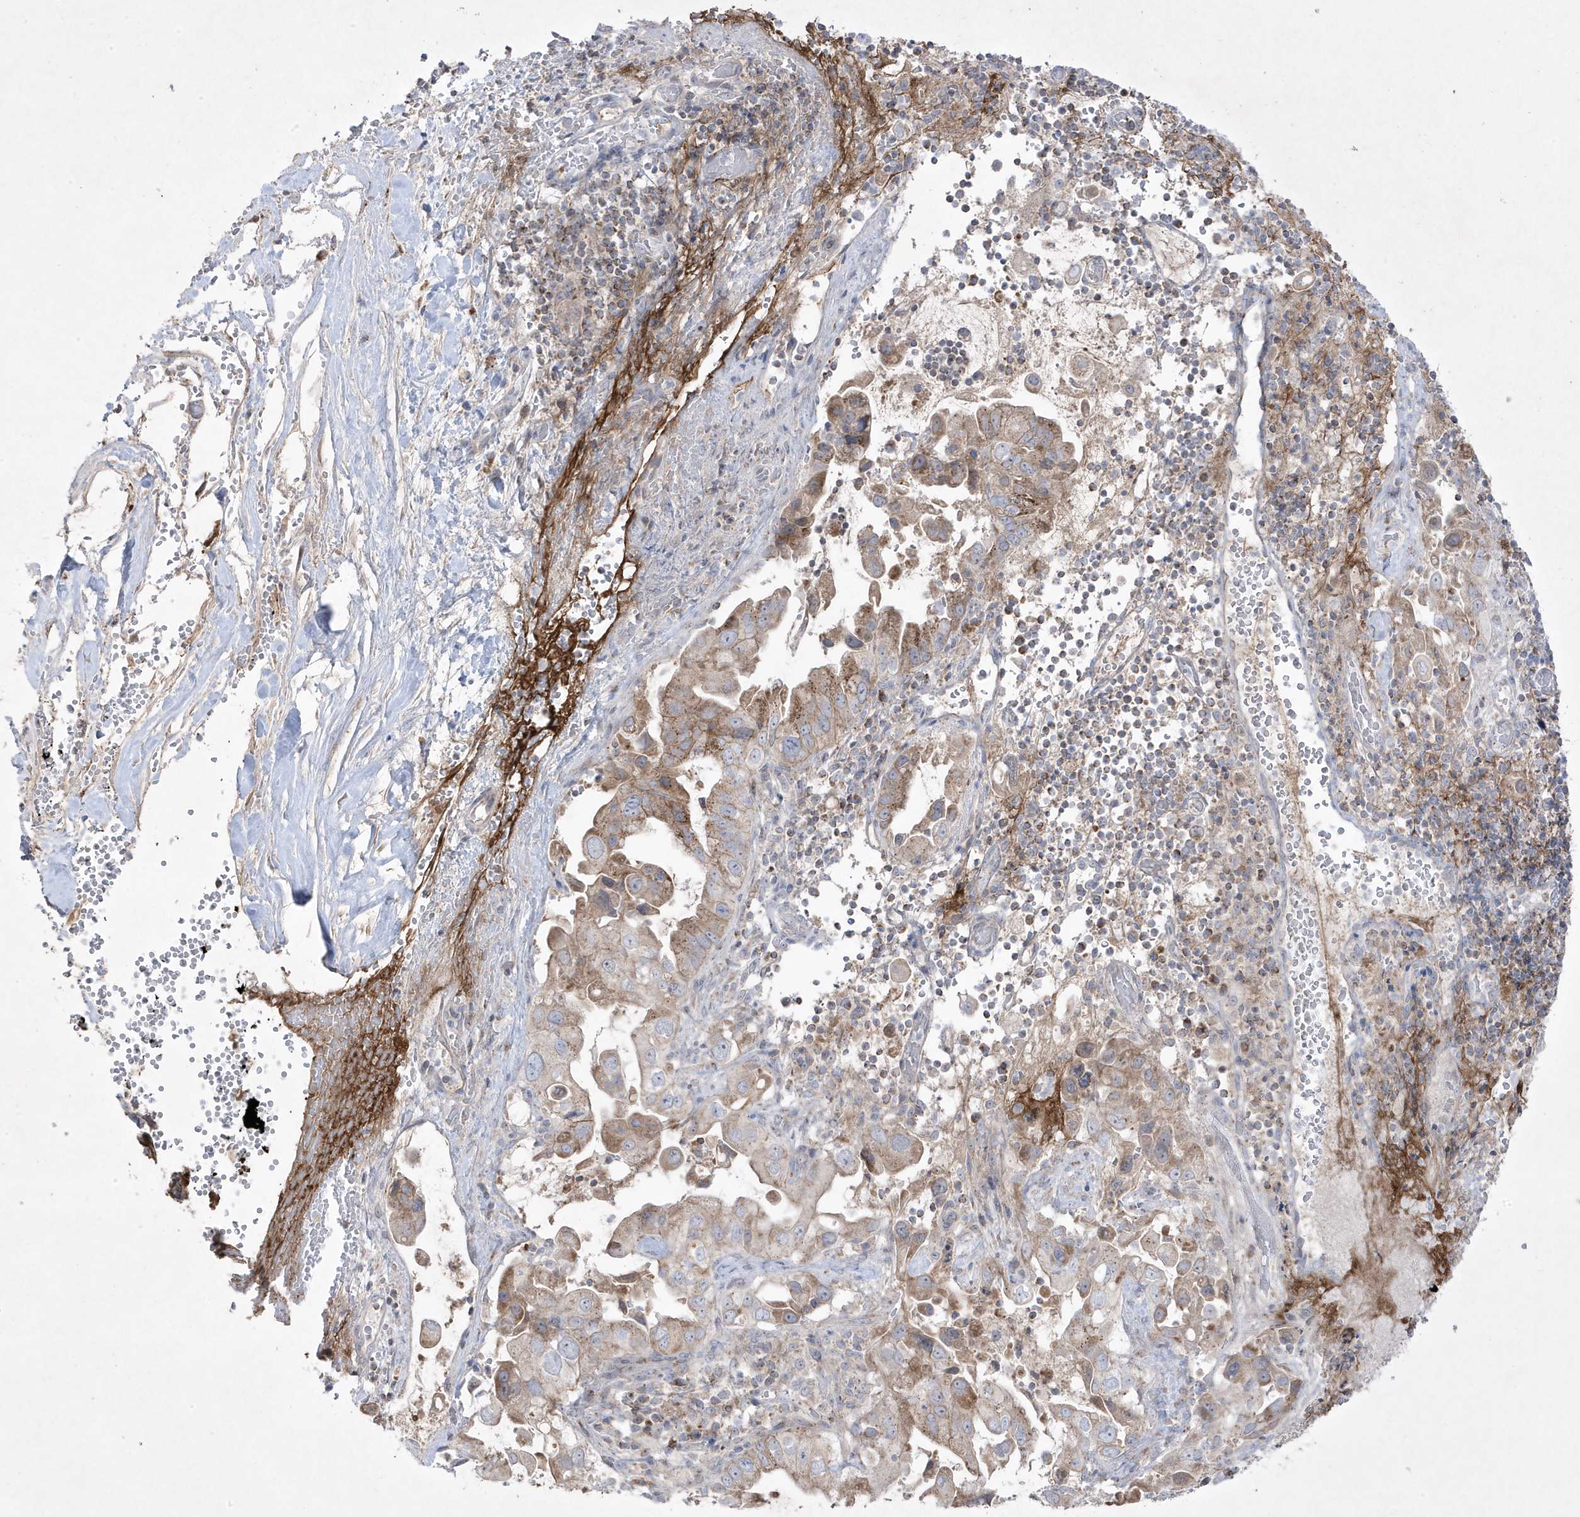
{"staining": {"intensity": "moderate", "quantity": "25%-75%", "location": "cytoplasmic/membranous"}, "tissue": "pancreatic cancer", "cell_type": "Tumor cells", "image_type": "cancer", "snomed": [{"axis": "morphology", "description": "Inflammation, NOS"}, {"axis": "morphology", "description": "Adenocarcinoma, NOS"}, {"axis": "topography", "description": "Pancreas"}], "caption": "Adenocarcinoma (pancreatic) stained with a brown dye exhibits moderate cytoplasmic/membranous positive expression in approximately 25%-75% of tumor cells.", "gene": "ADAMTSL3", "patient": {"sex": "female", "age": 56}}